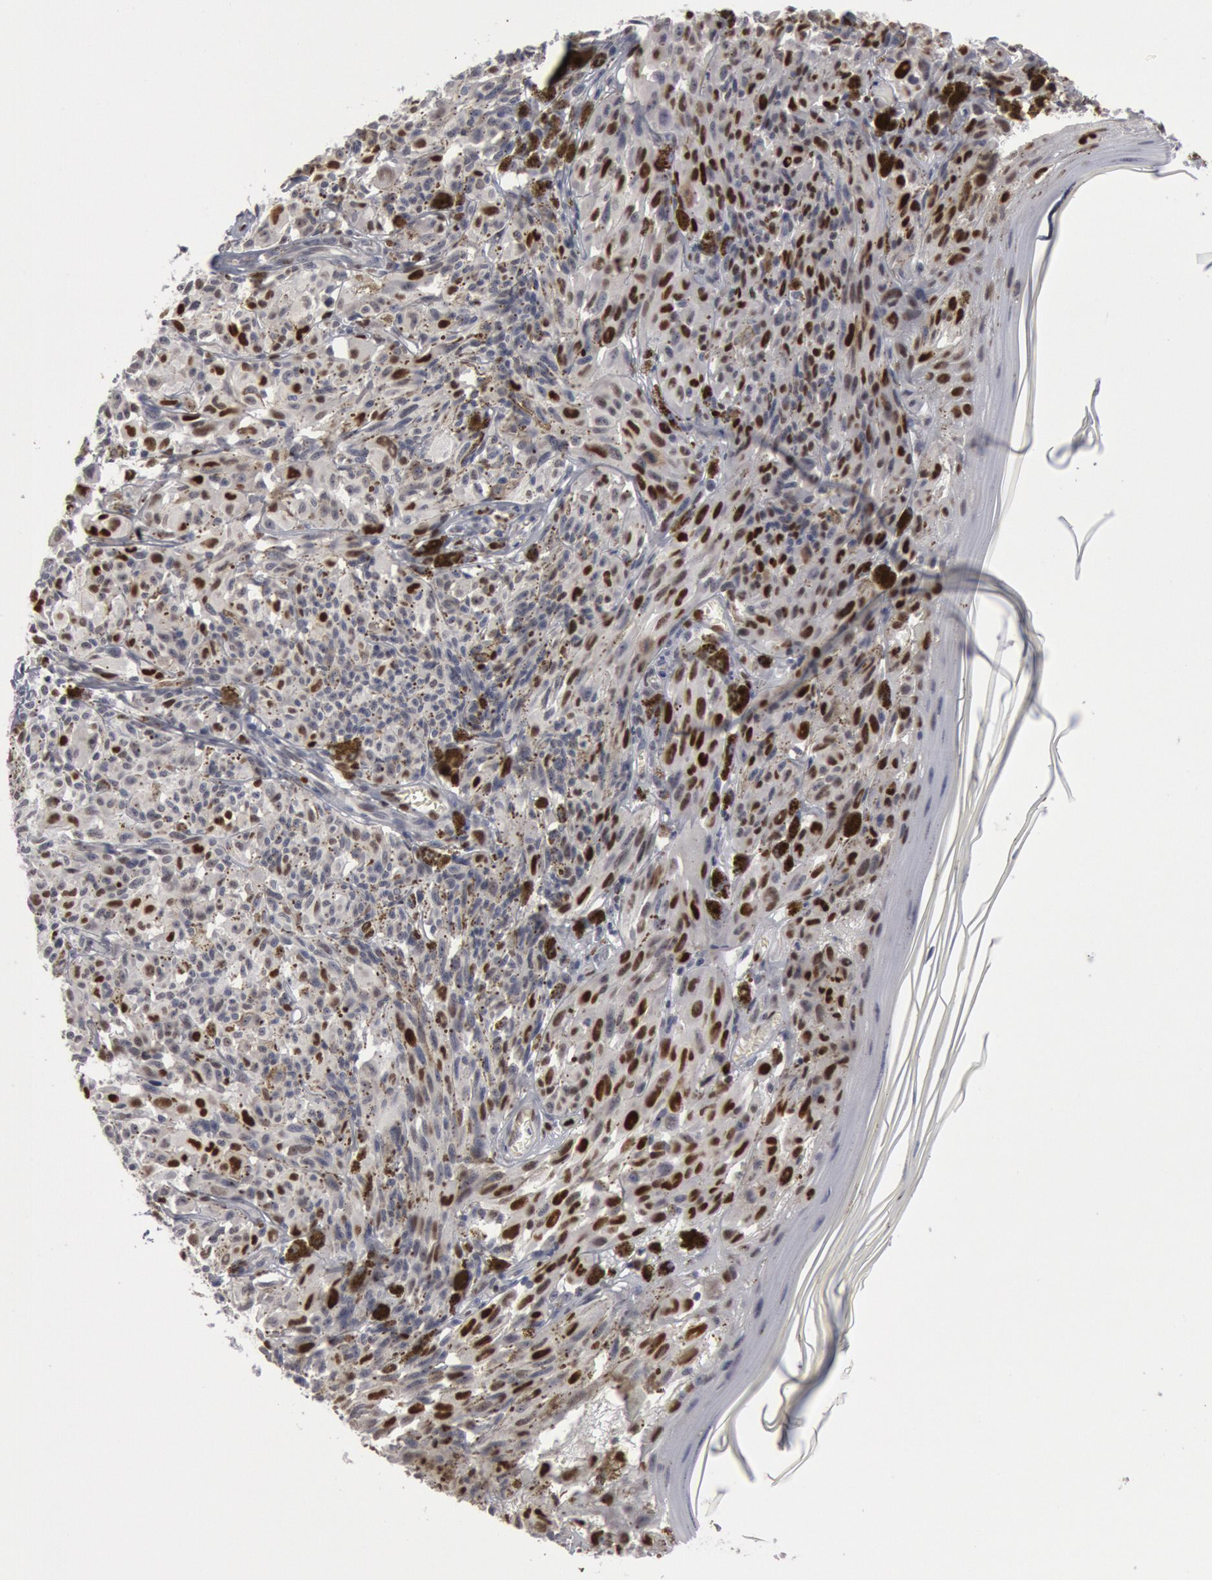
{"staining": {"intensity": "strong", "quantity": ">75%", "location": "nuclear"}, "tissue": "melanoma", "cell_type": "Tumor cells", "image_type": "cancer", "snomed": [{"axis": "morphology", "description": "Malignant melanoma, NOS"}, {"axis": "topography", "description": "Skin"}], "caption": "Tumor cells demonstrate high levels of strong nuclear expression in about >75% of cells in human melanoma.", "gene": "WDHD1", "patient": {"sex": "female", "age": 72}}